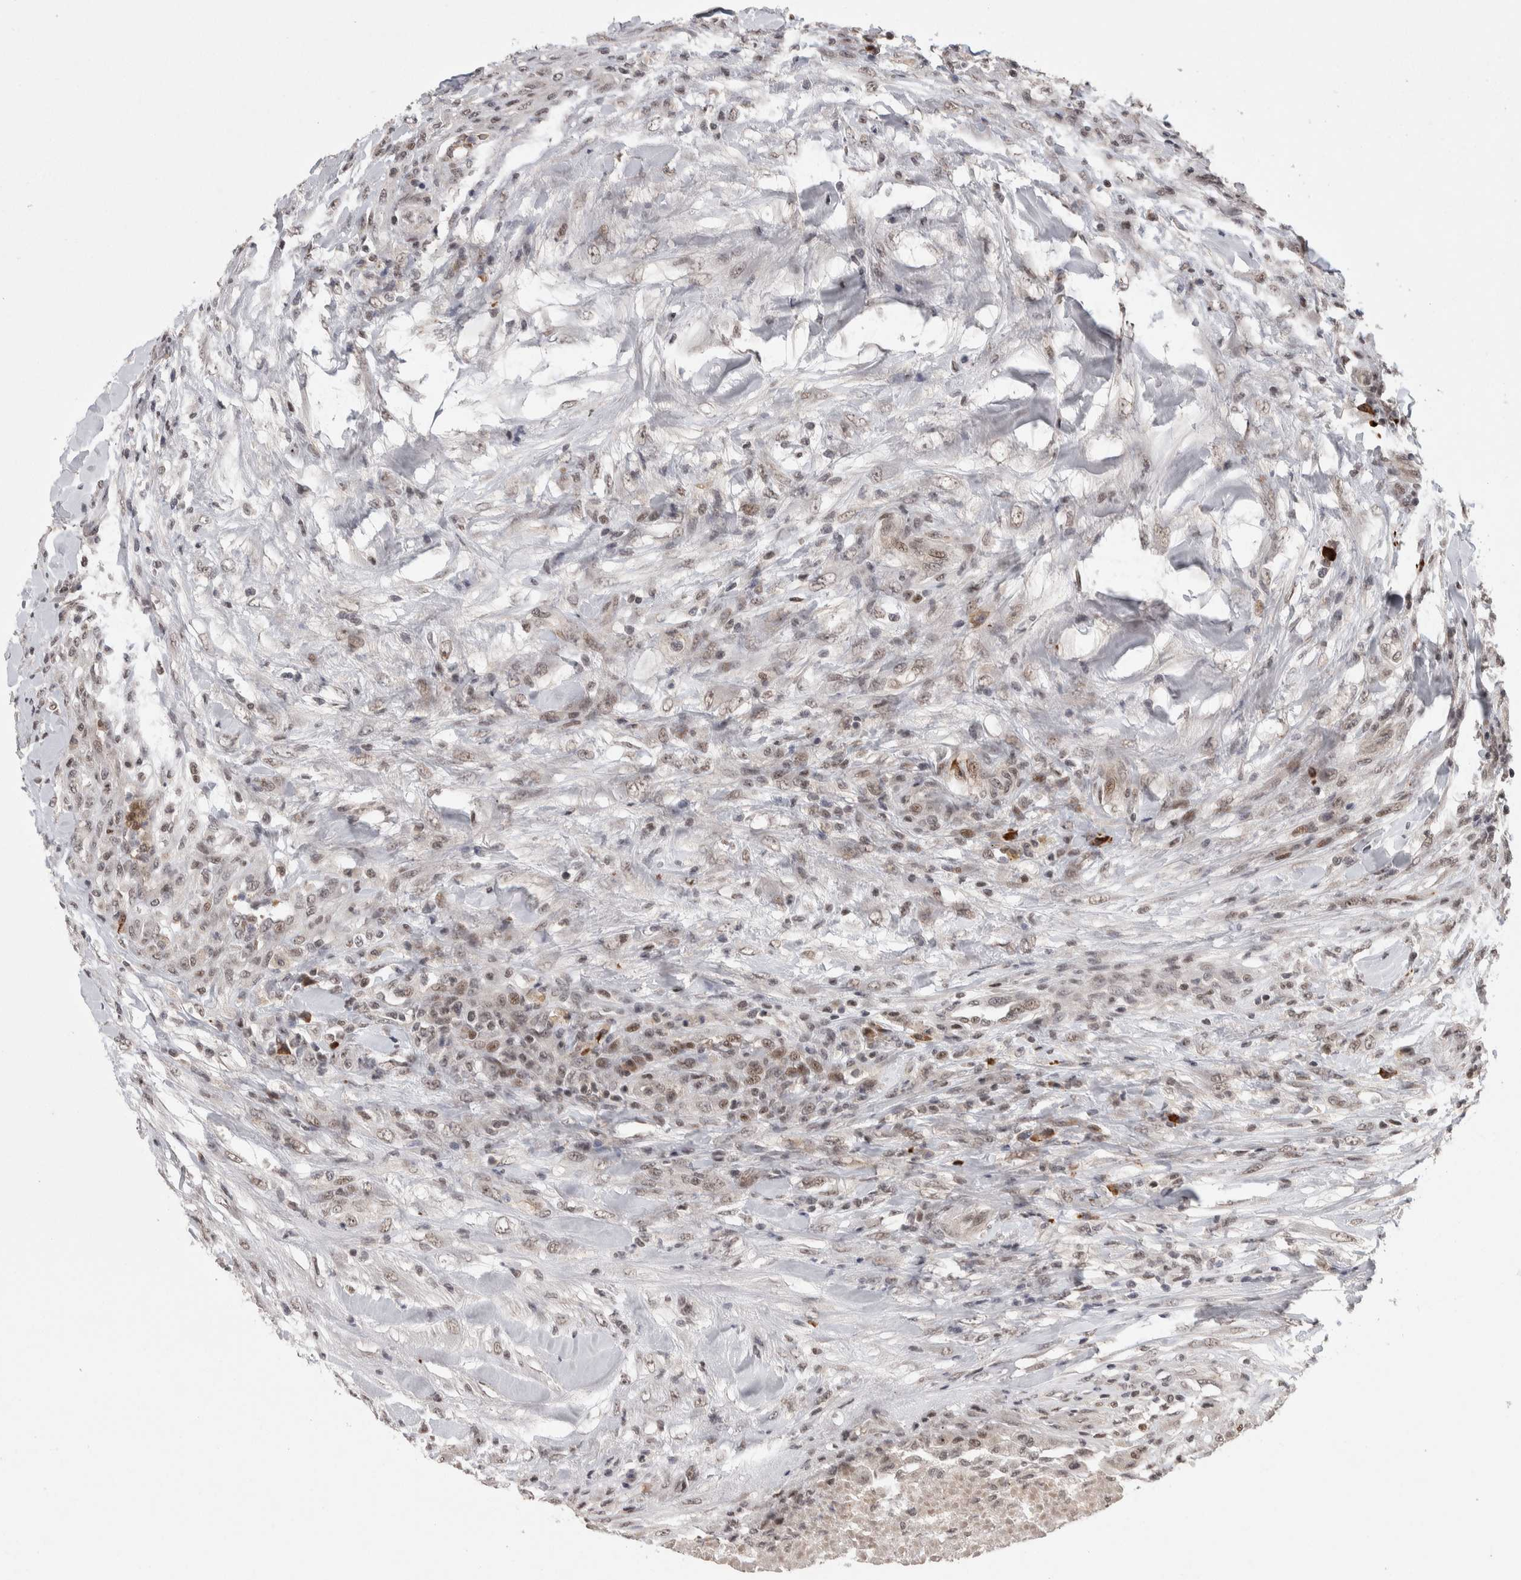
{"staining": {"intensity": "weak", "quantity": "<25%", "location": "nuclear"}, "tissue": "testis cancer", "cell_type": "Tumor cells", "image_type": "cancer", "snomed": [{"axis": "morphology", "description": "Seminoma, NOS"}, {"axis": "topography", "description": "Testis"}], "caption": "Seminoma (testis) was stained to show a protein in brown. There is no significant staining in tumor cells.", "gene": "ZNF592", "patient": {"sex": "male", "age": 59}}